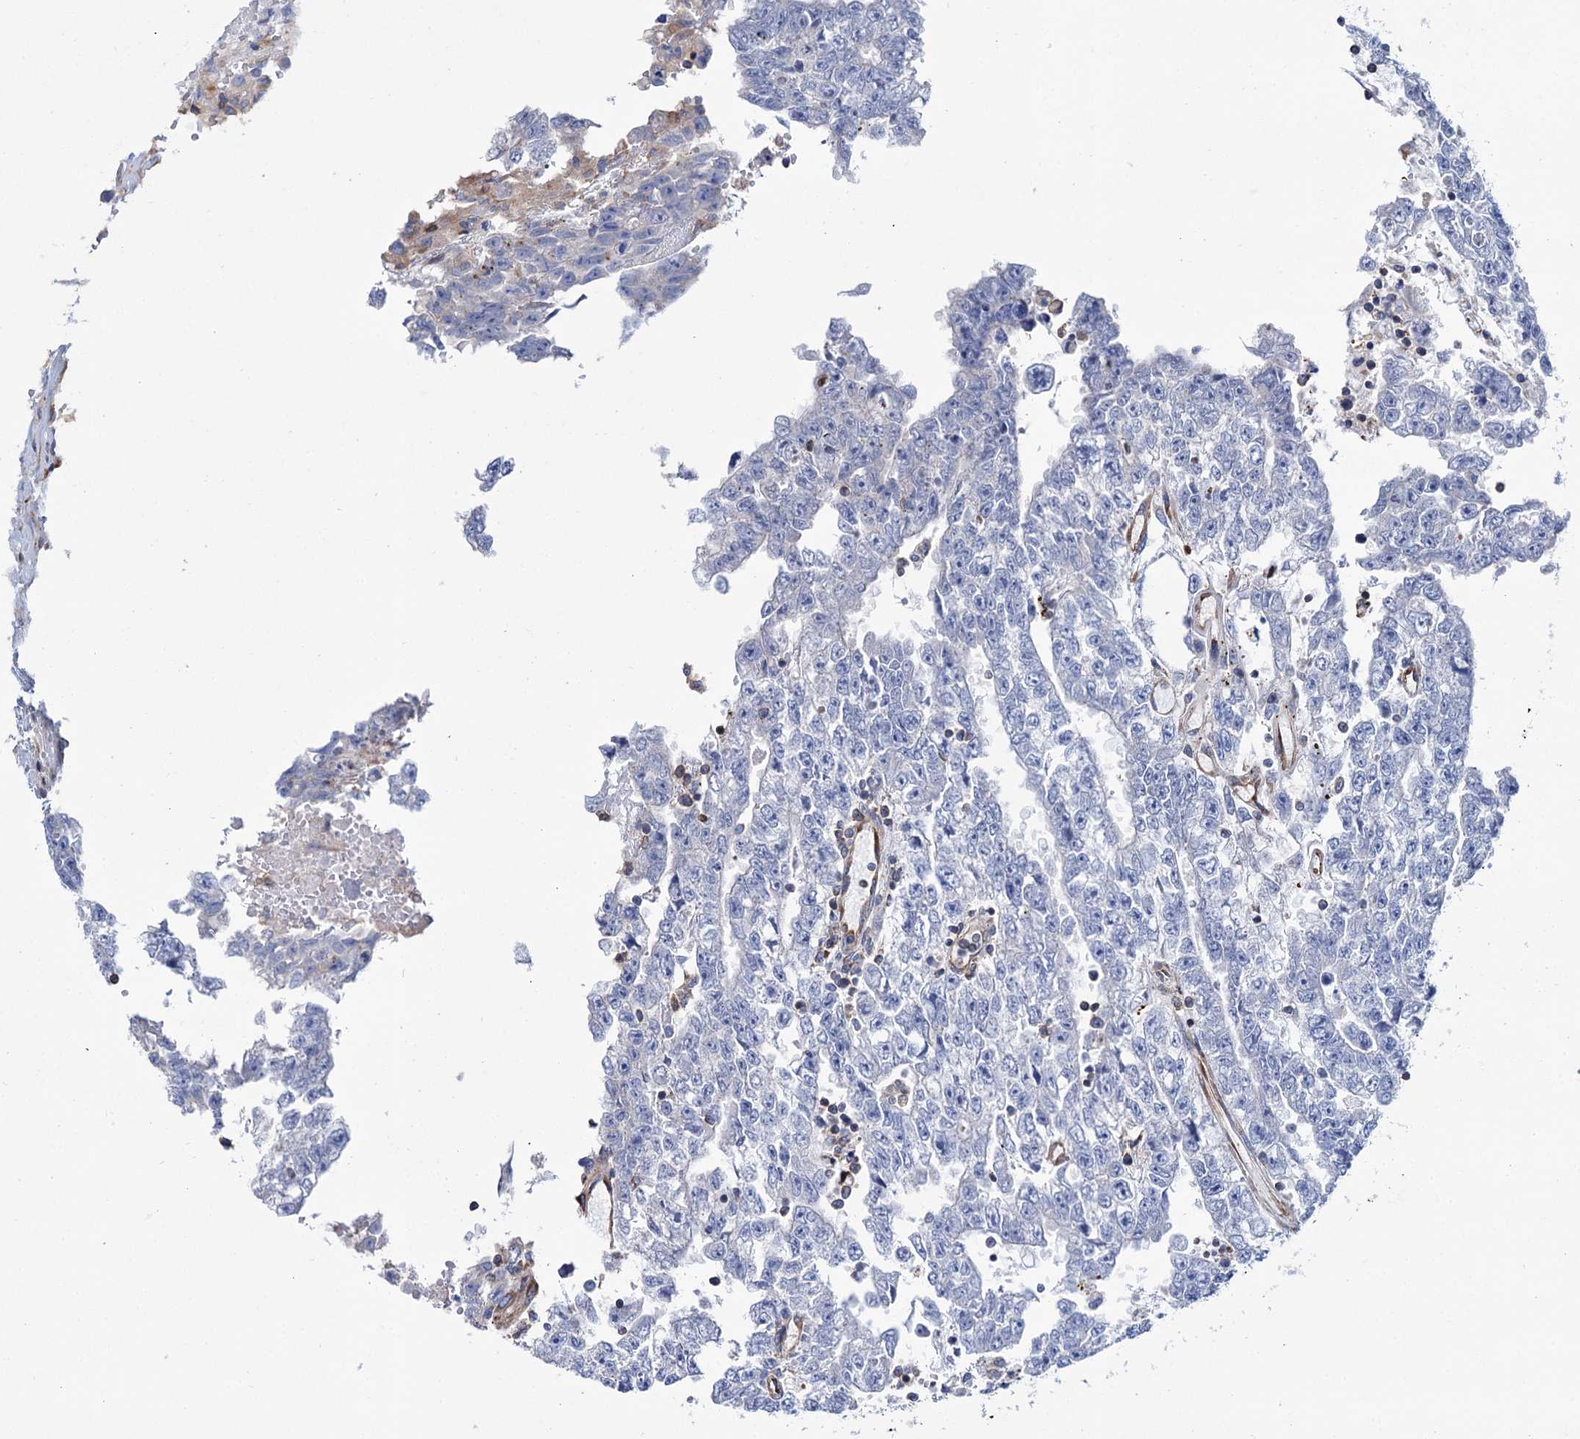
{"staining": {"intensity": "negative", "quantity": "none", "location": "none"}, "tissue": "testis cancer", "cell_type": "Tumor cells", "image_type": "cancer", "snomed": [{"axis": "morphology", "description": "Carcinoma, Embryonal, NOS"}, {"axis": "topography", "description": "Testis"}], "caption": "Human testis embryonal carcinoma stained for a protein using IHC shows no expression in tumor cells.", "gene": "SCPEP1", "patient": {"sex": "male", "age": 25}}